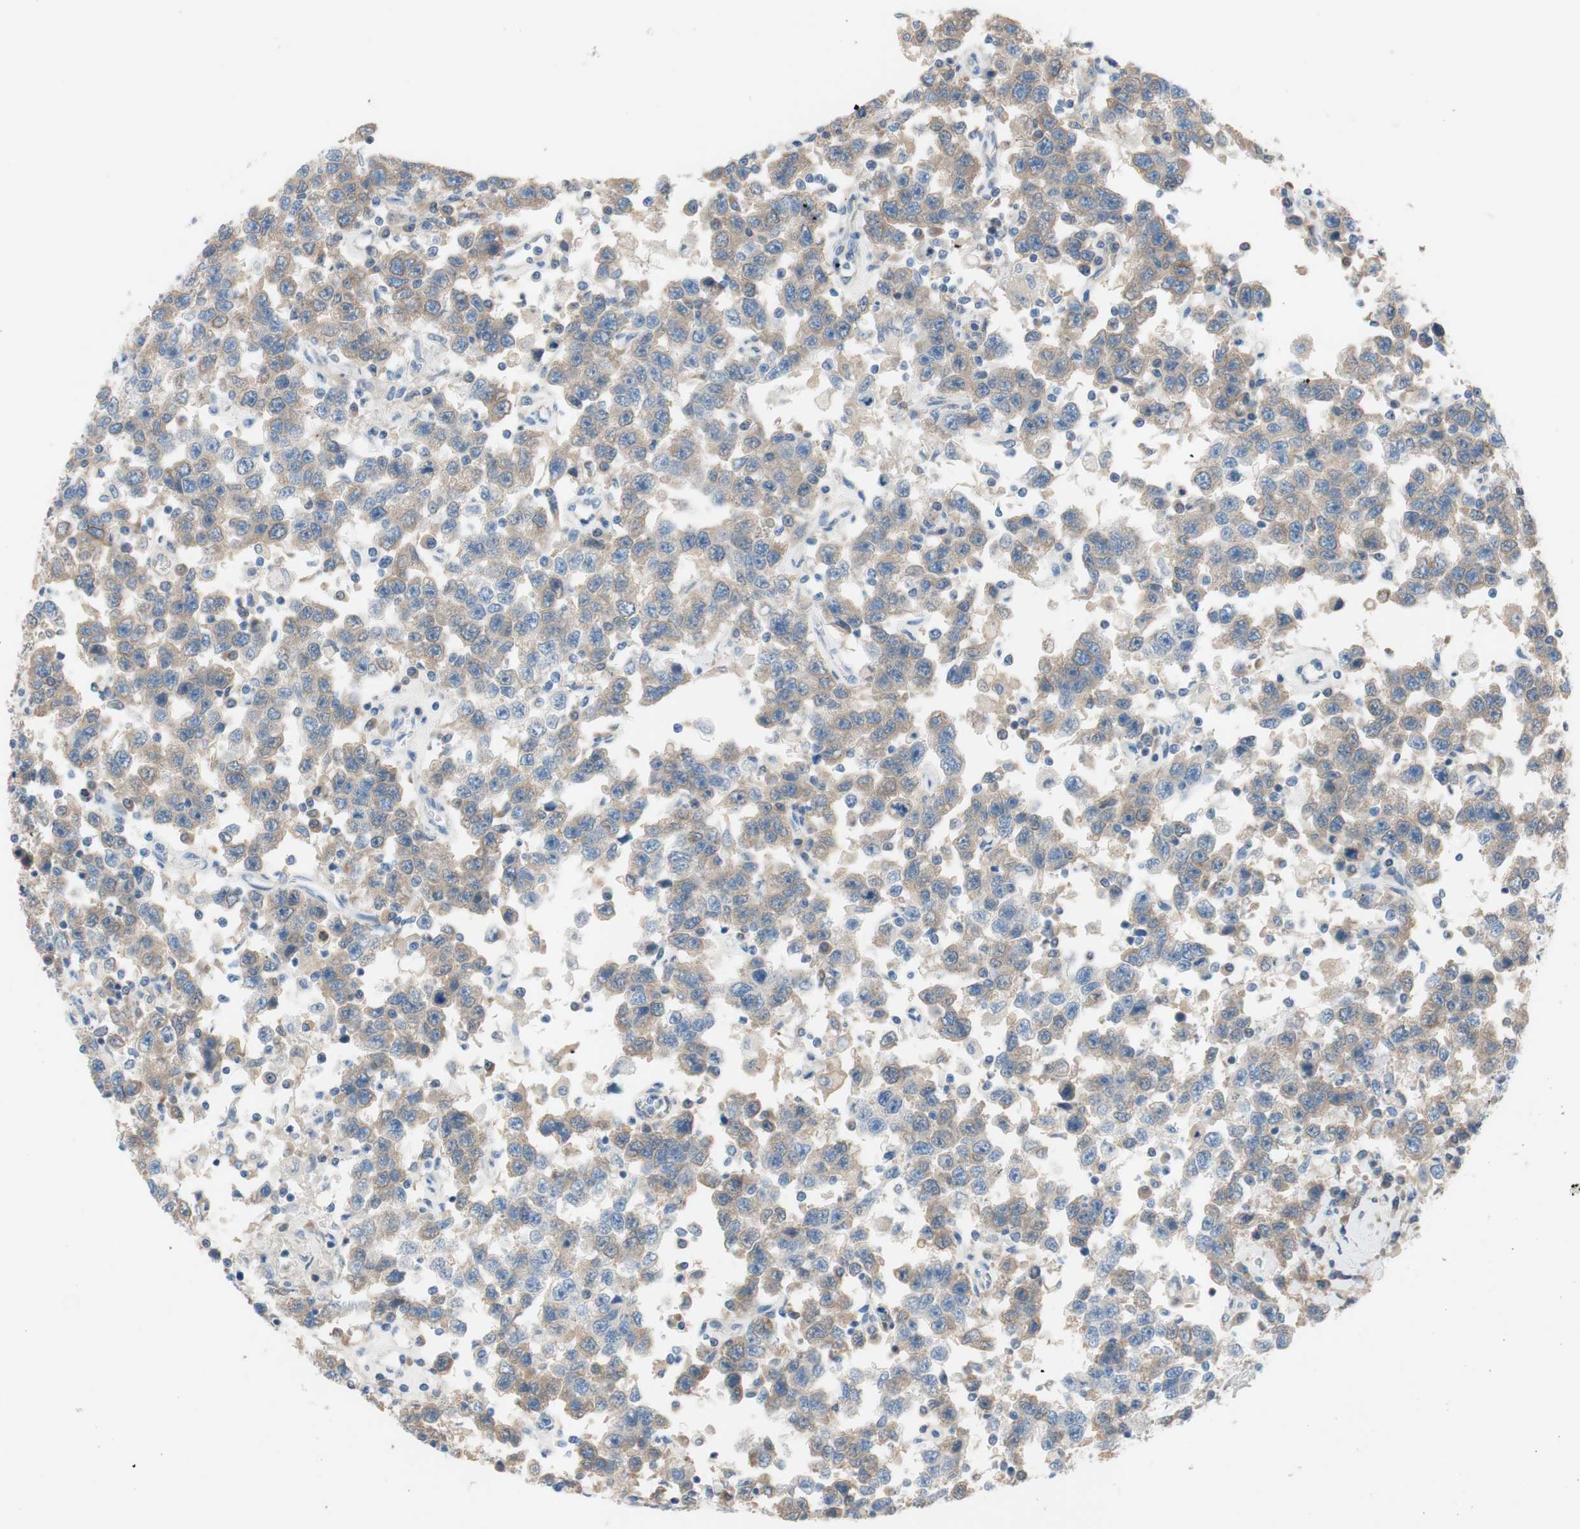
{"staining": {"intensity": "weak", "quantity": ">75%", "location": "cytoplasmic/membranous"}, "tissue": "testis cancer", "cell_type": "Tumor cells", "image_type": "cancer", "snomed": [{"axis": "morphology", "description": "Seminoma, NOS"}, {"axis": "topography", "description": "Testis"}], "caption": "A brown stain highlights weak cytoplasmic/membranous expression of a protein in testis cancer (seminoma) tumor cells.", "gene": "FDFT1", "patient": {"sex": "male", "age": 41}}